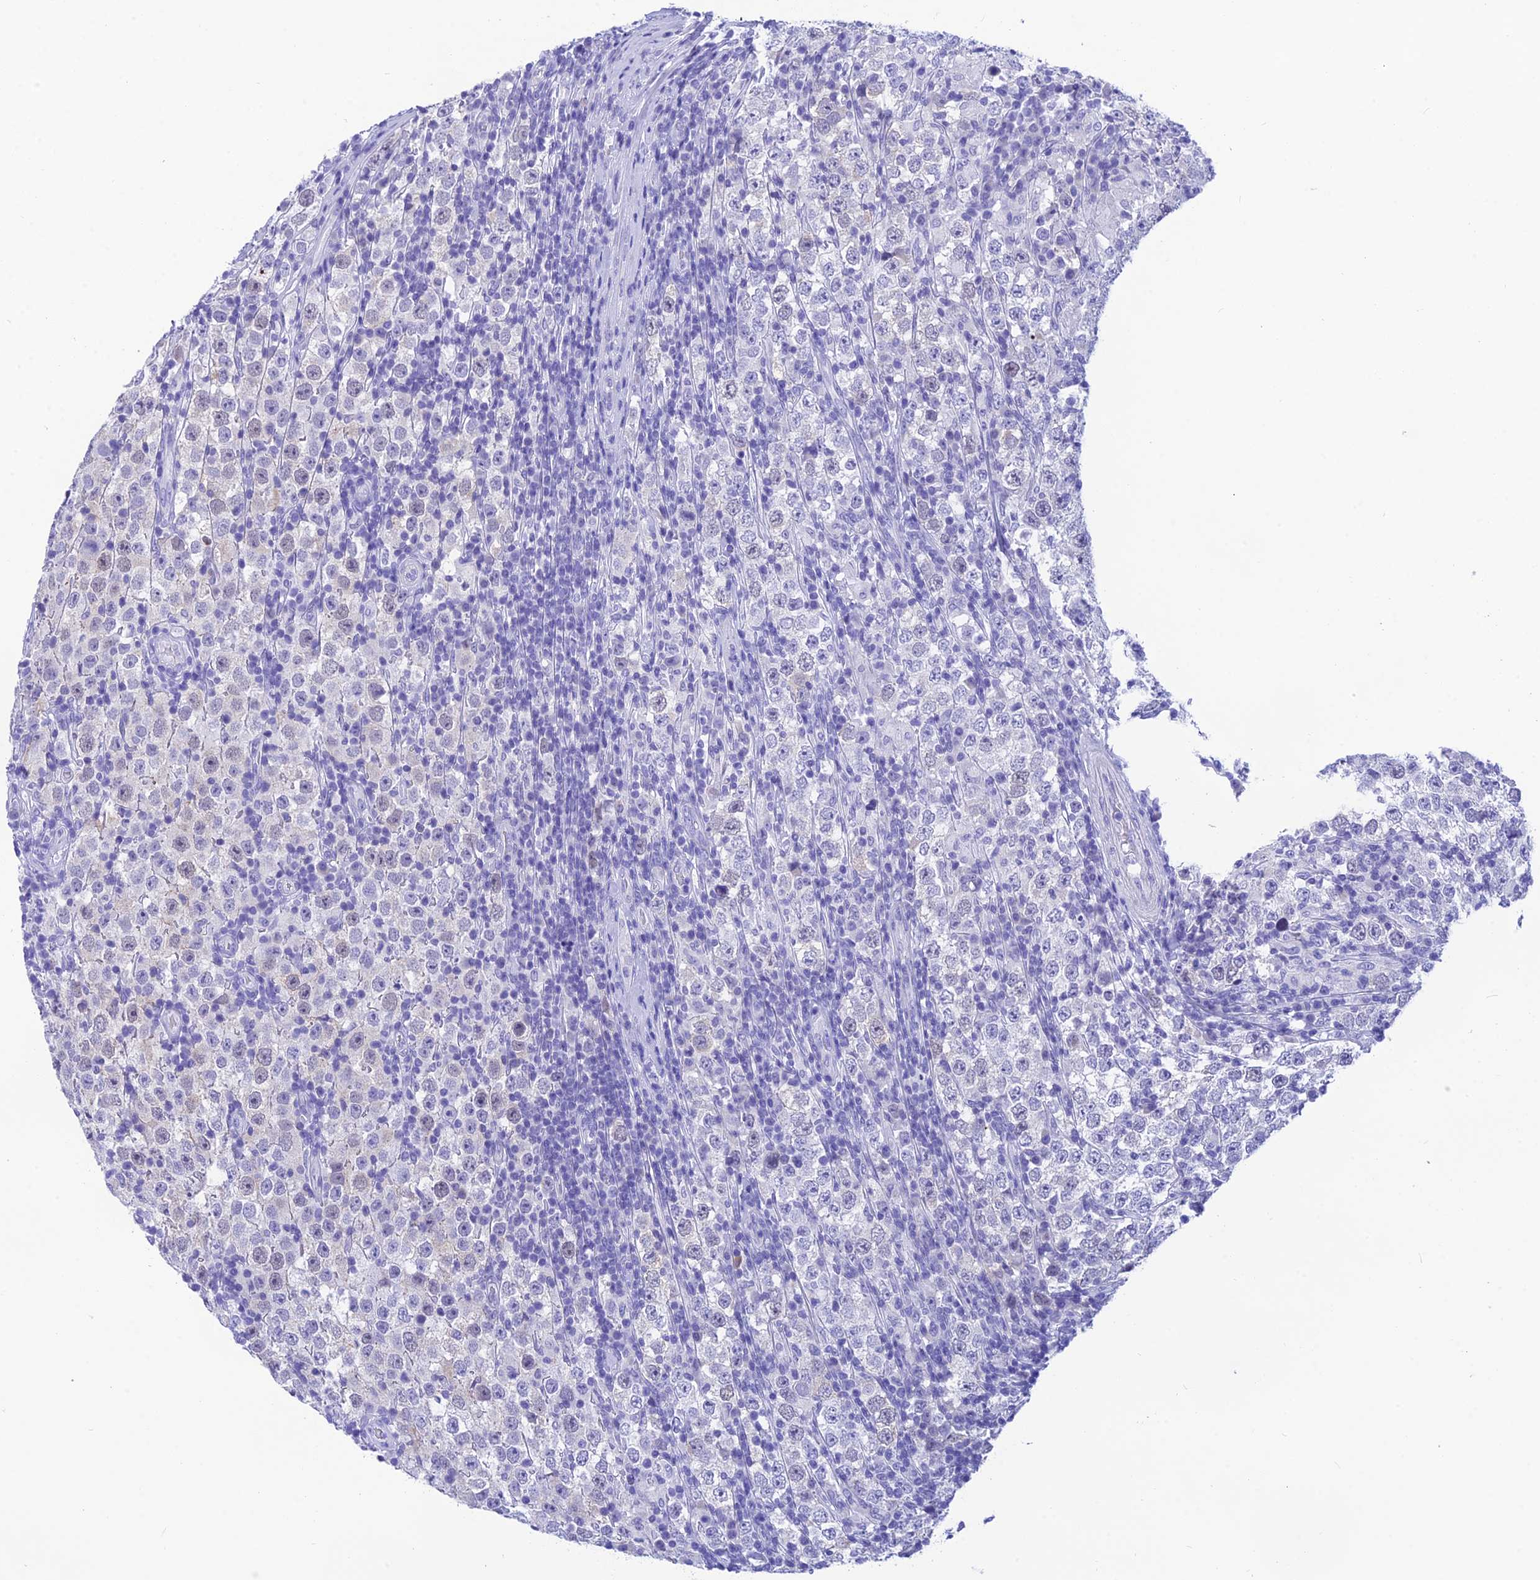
{"staining": {"intensity": "negative", "quantity": "none", "location": "none"}, "tissue": "testis cancer", "cell_type": "Tumor cells", "image_type": "cancer", "snomed": [{"axis": "morphology", "description": "Normal tissue, NOS"}, {"axis": "morphology", "description": "Urothelial carcinoma, High grade"}, {"axis": "morphology", "description": "Seminoma, NOS"}, {"axis": "morphology", "description": "Carcinoma, Embryonal, NOS"}, {"axis": "topography", "description": "Urinary bladder"}, {"axis": "topography", "description": "Testis"}], "caption": "Immunohistochemistry histopathology image of neoplastic tissue: human testis cancer (embryonal carcinoma) stained with DAB shows no significant protein expression in tumor cells.", "gene": "KDELR3", "patient": {"sex": "male", "age": 41}}